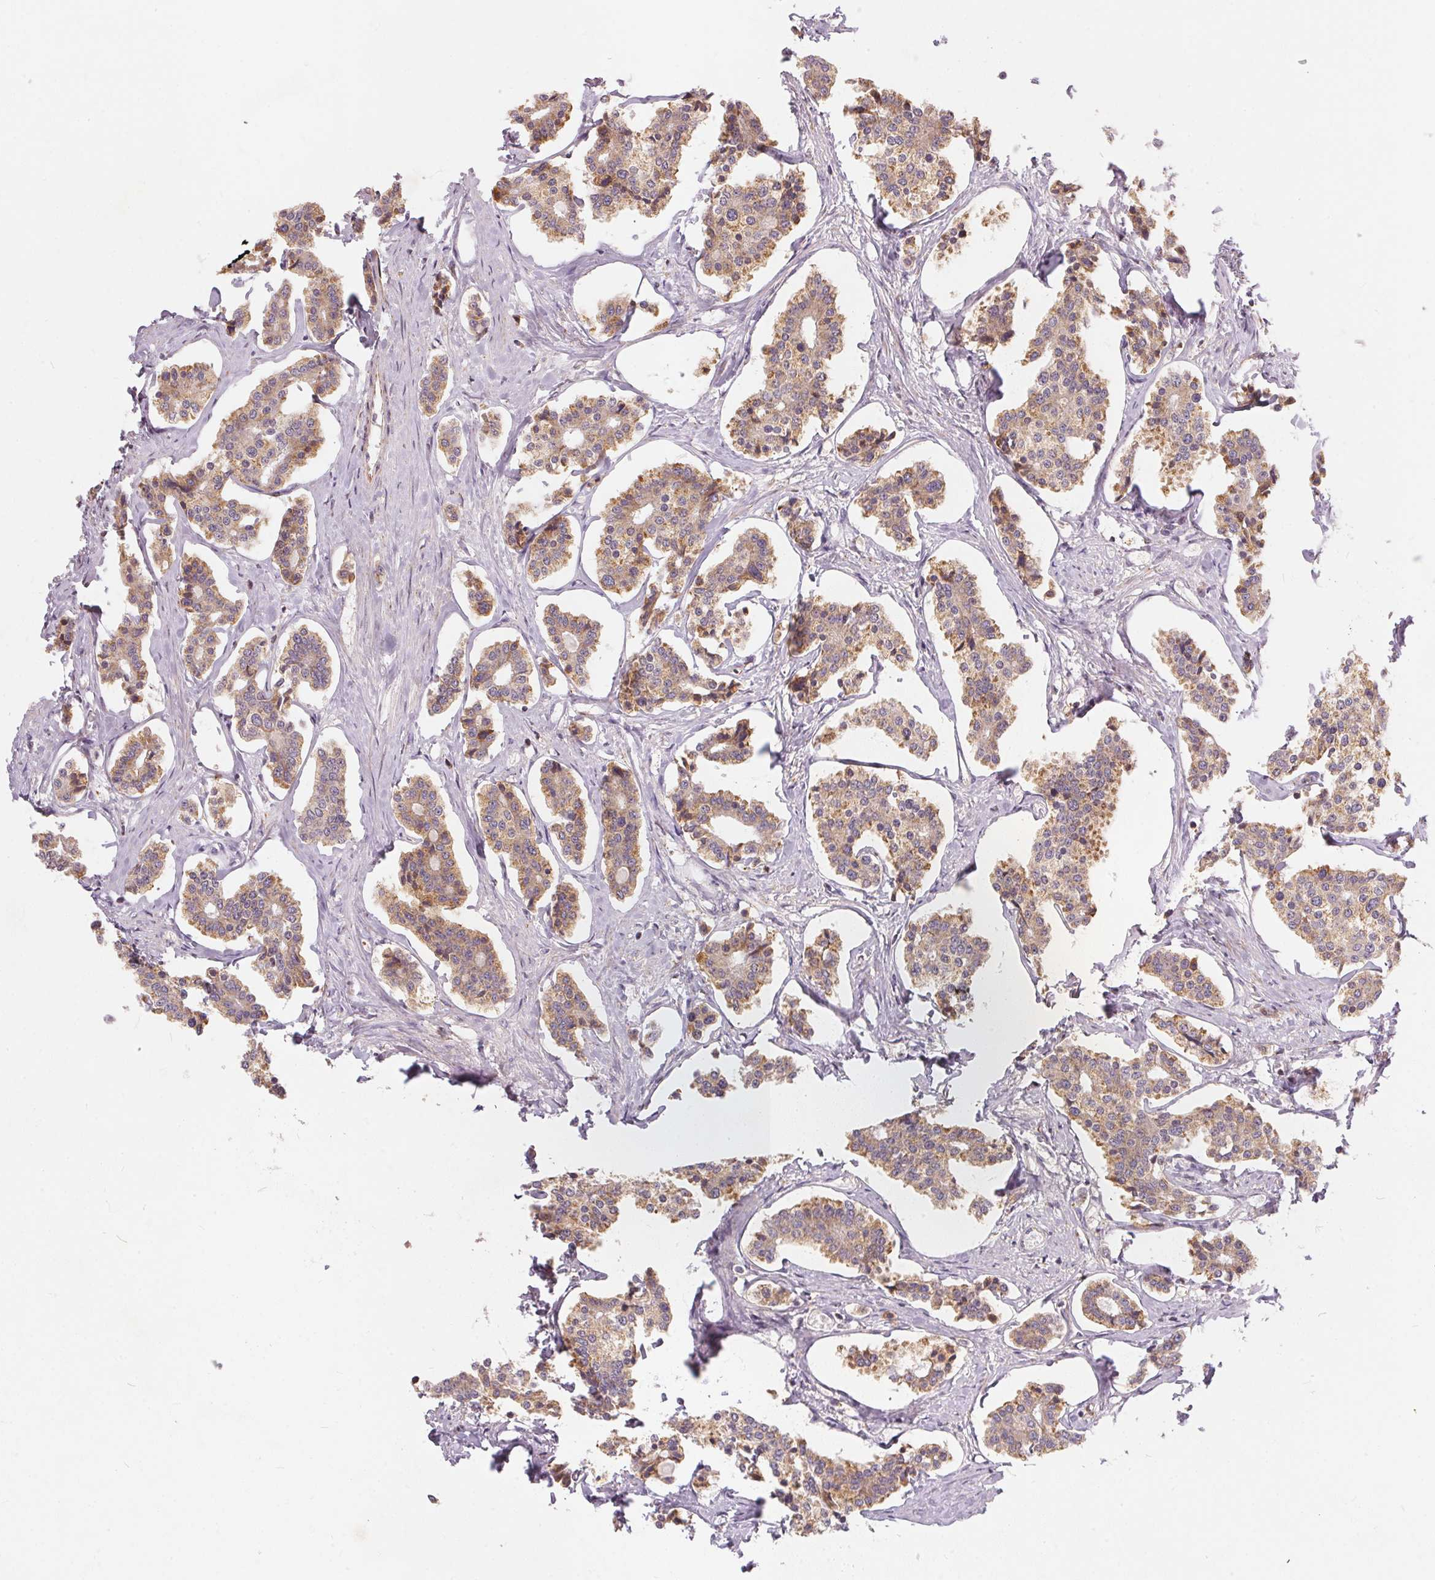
{"staining": {"intensity": "moderate", "quantity": ">75%", "location": "cytoplasmic/membranous"}, "tissue": "carcinoid", "cell_type": "Tumor cells", "image_type": "cancer", "snomed": [{"axis": "morphology", "description": "Carcinoid, malignant, NOS"}, {"axis": "topography", "description": "Small intestine"}], "caption": "A photomicrograph showing moderate cytoplasmic/membranous expression in approximately >75% of tumor cells in malignant carcinoid, as visualized by brown immunohistochemical staining.", "gene": "VWA5B2", "patient": {"sex": "female", "age": 65}}